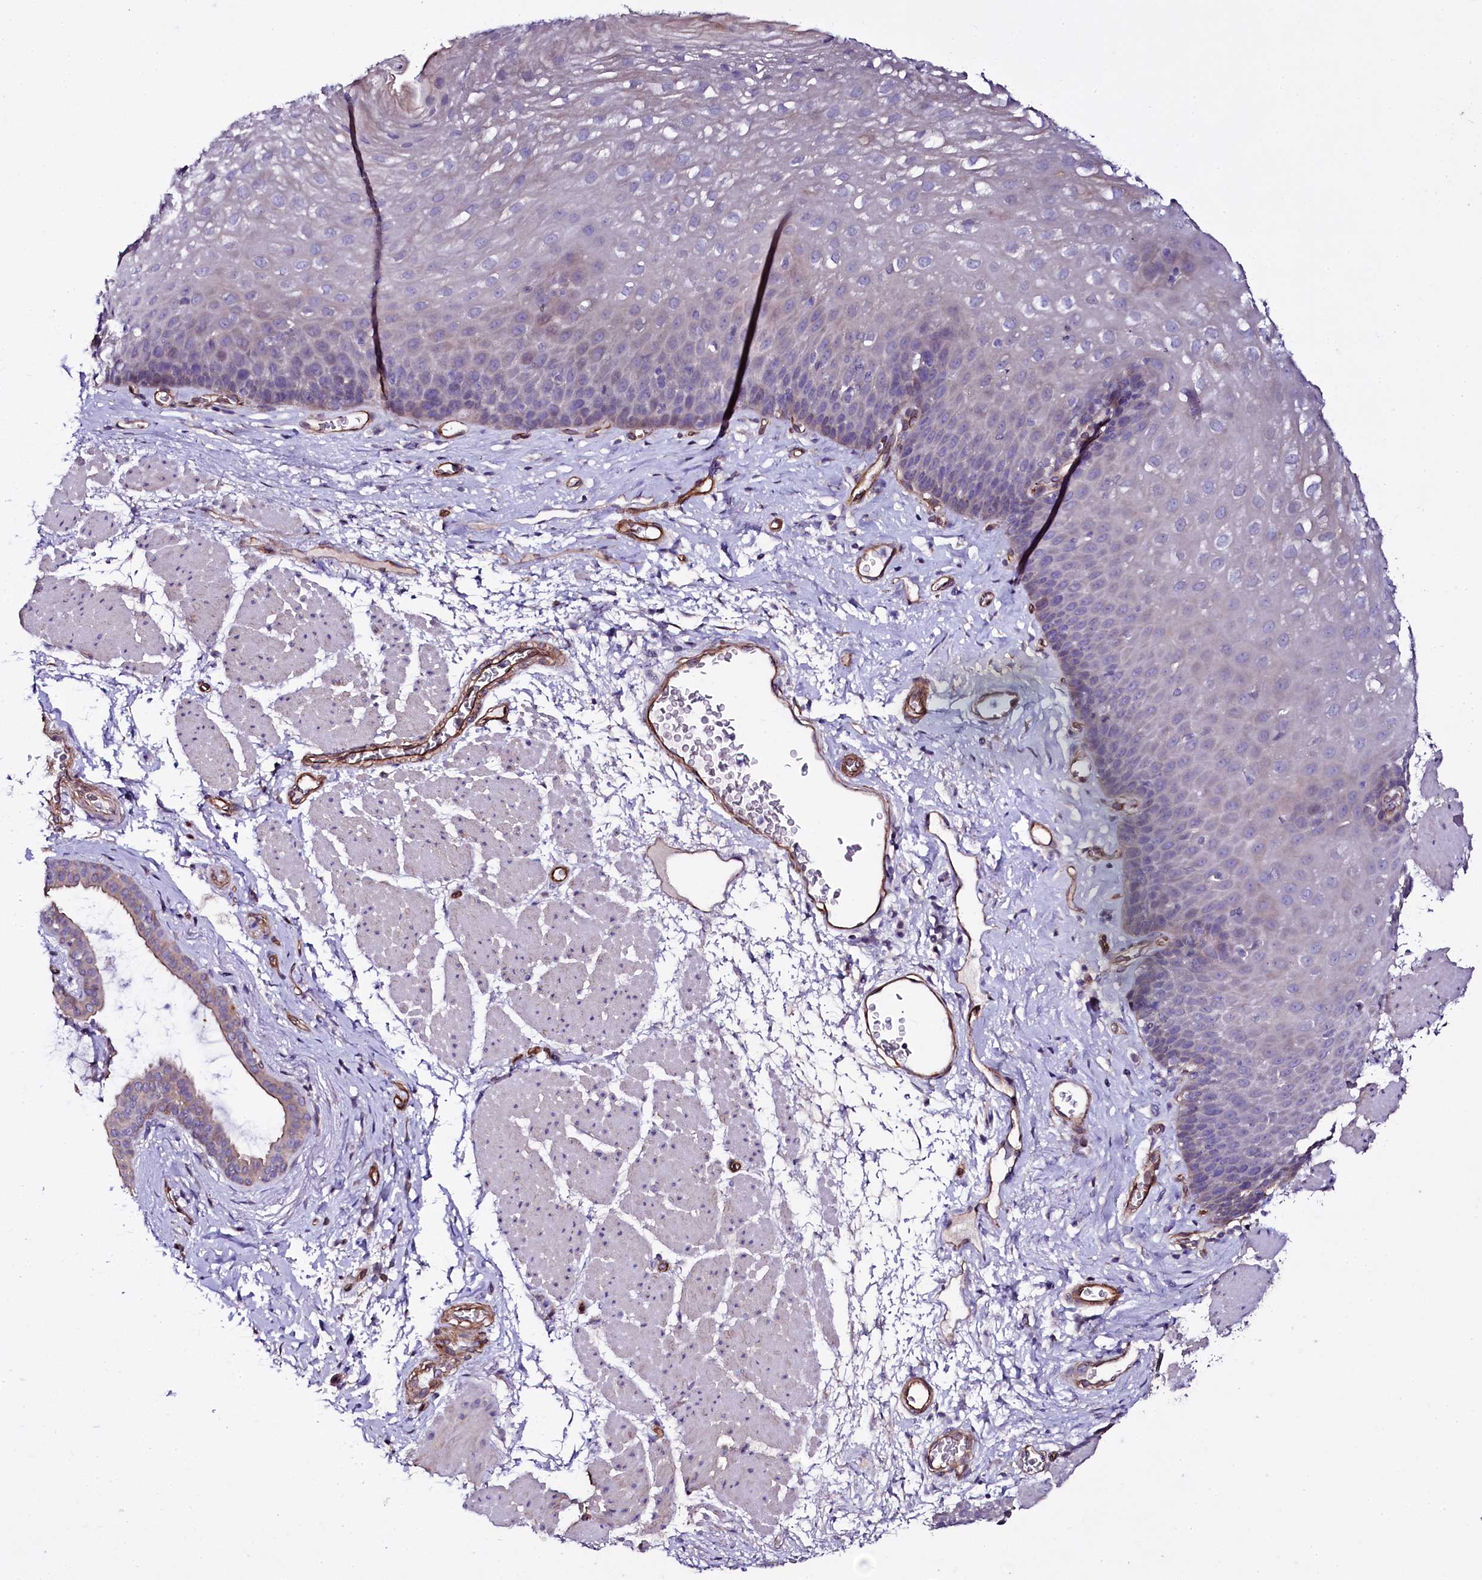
{"staining": {"intensity": "weak", "quantity": "<25%", "location": "cytoplasmic/membranous"}, "tissue": "esophagus", "cell_type": "Squamous epithelial cells", "image_type": "normal", "snomed": [{"axis": "morphology", "description": "Normal tissue, NOS"}, {"axis": "topography", "description": "Esophagus"}], "caption": "The immunohistochemistry (IHC) histopathology image has no significant expression in squamous epithelial cells of esophagus.", "gene": "MEX3C", "patient": {"sex": "female", "age": 66}}